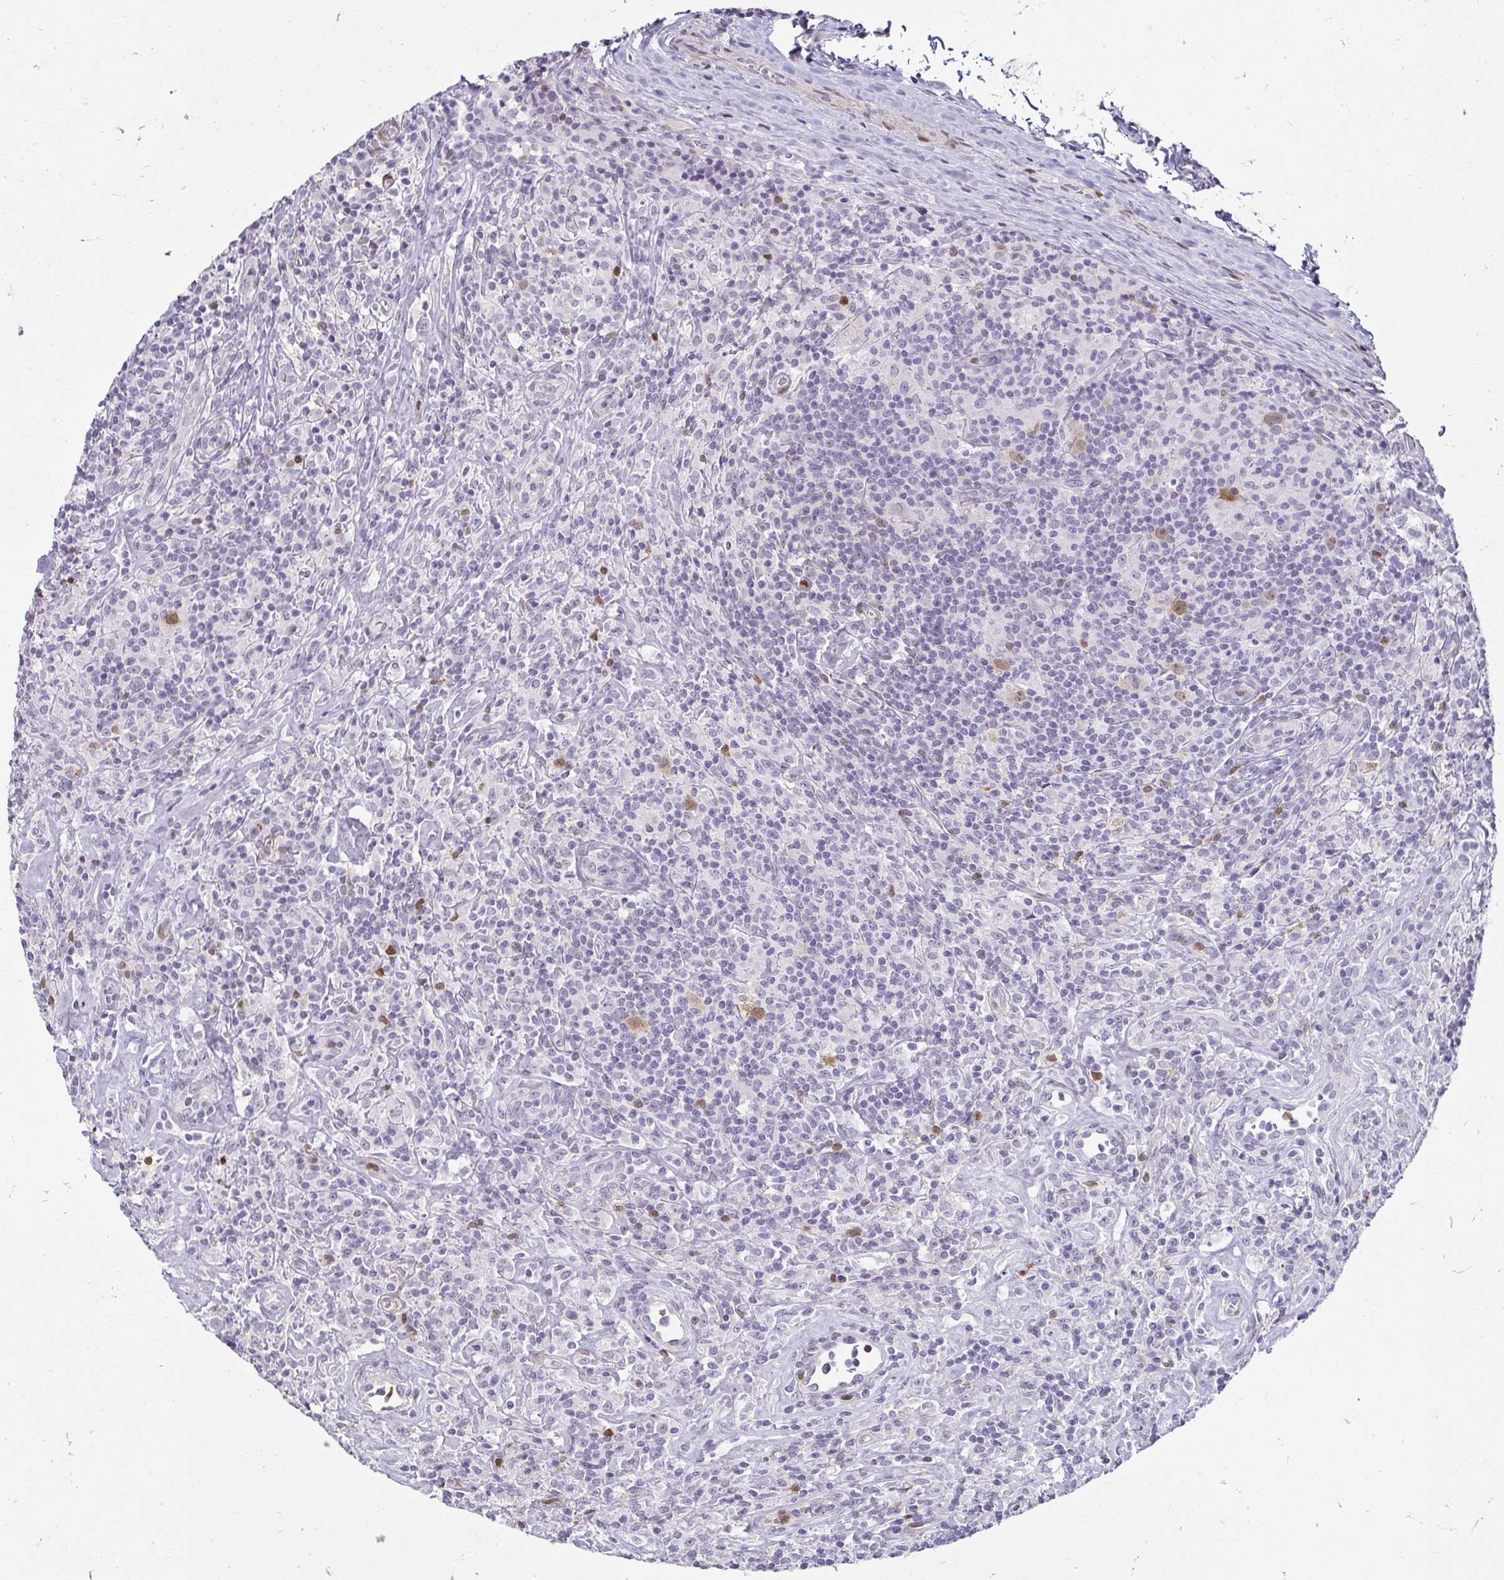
{"staining": {"intensity": "weak", "quantity": "25%-75%", "location": "cytoplasmic/membranous,nuclear"}, "tissue": "lymphoma", "cell_type": "Tumor cells", "image_type": "cancer", "snomed": [{"axis": "morphology", "description": "Hodgkin's disease, NOS"}, {"axis": "morphology", "description": "Hodgkin's lymphoma, nodular sclerosis"}, {"axis": "topography", "description": "Lymph node"}], "caption": "A brown stain highlights weak cytoplasmic/membranous and nuclear positivity of a protein in human lymphoma tumor cells.", "gene": "HOPX", "patient": {"sex": "female", "age": 10}}